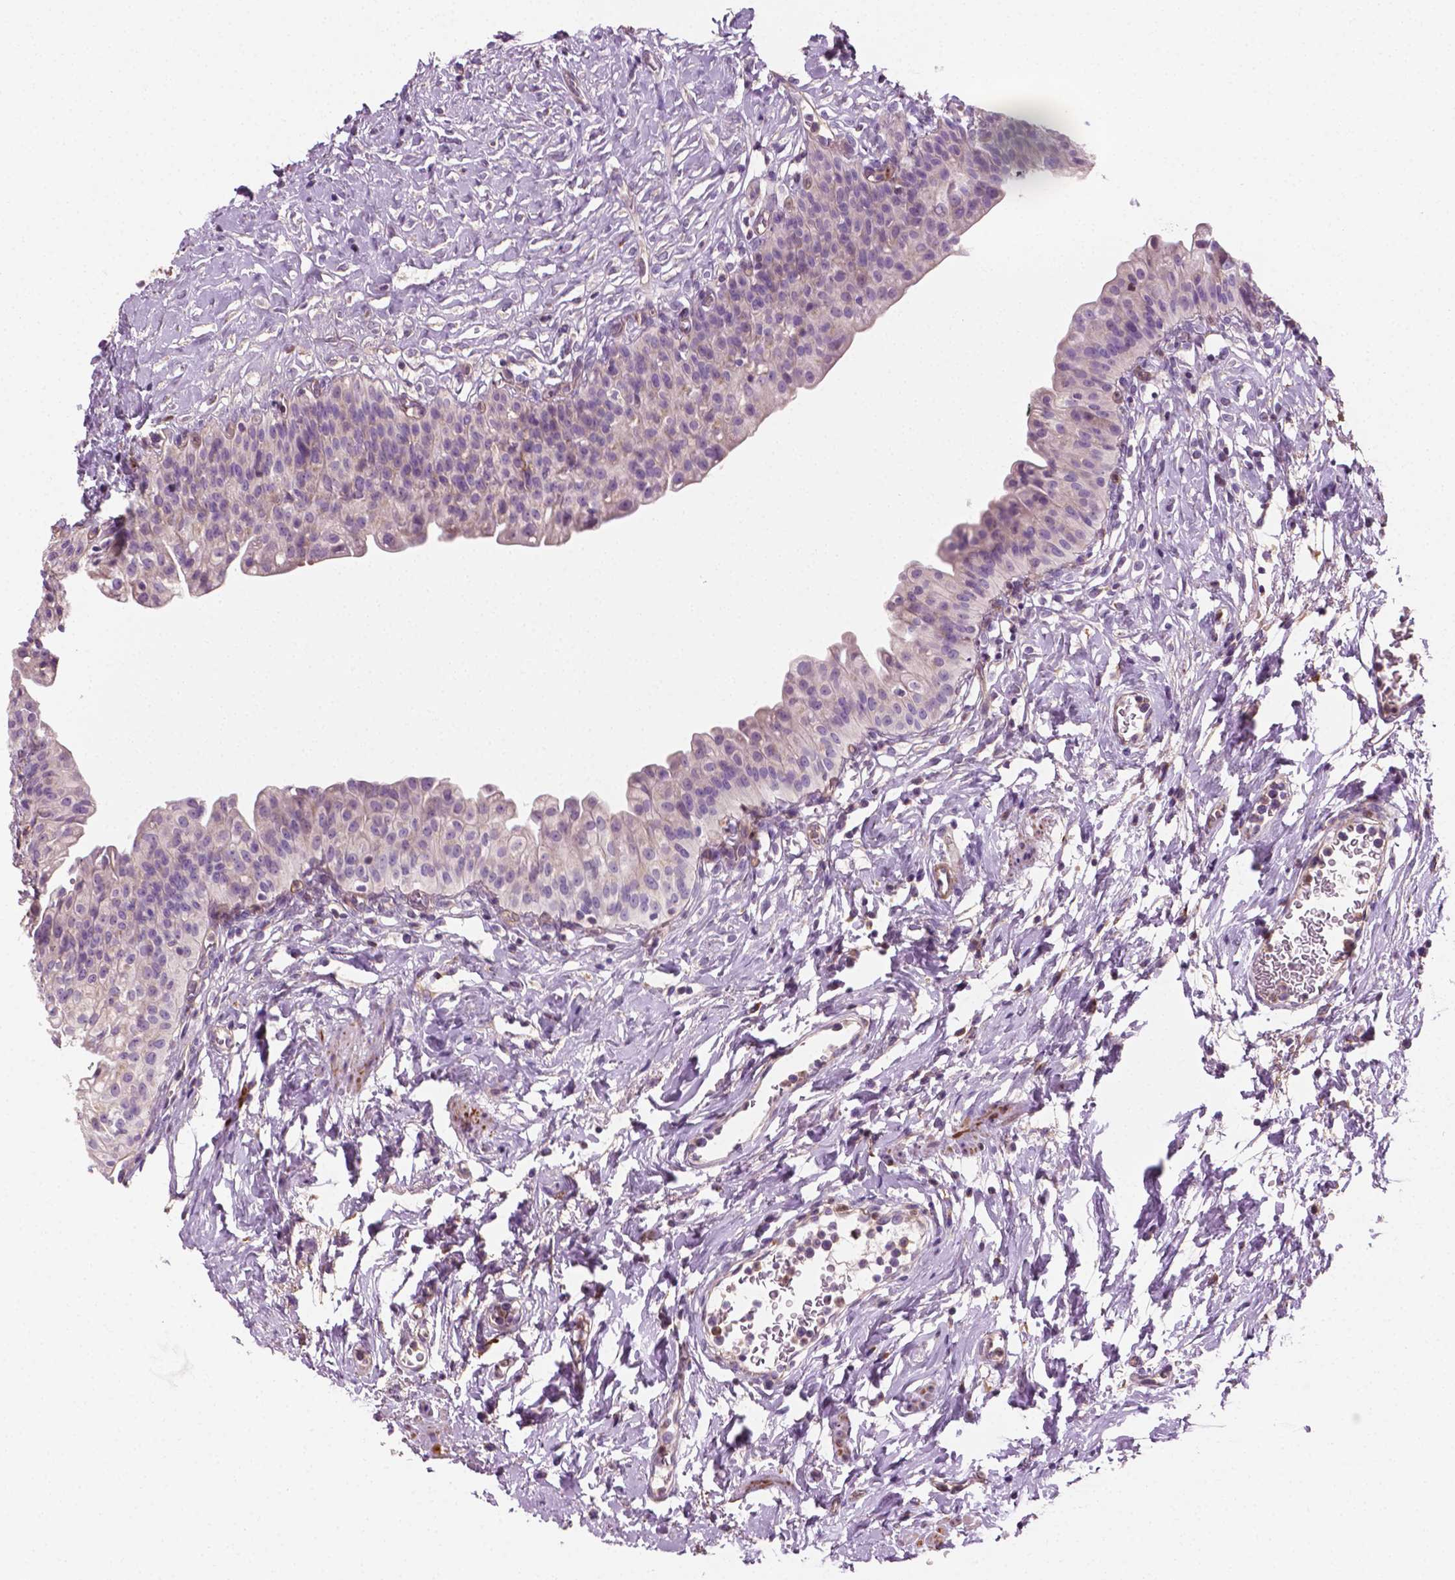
{"staining": {"intensity": "weak", "quantity": "<25%", "location": "cytoplasmic/membranous"}, "tissue": "urinary bladder", "cell_type": "Urothelial cells", "image_type": "normal", "snomed": [{"axis": "morphology", "description": "Normal tissue, NOS"}, {"axis": "topography", "description": "Urinary bladder"}], "caption": "Immunohistochemical staining of unremarkable human urinary bladder displays no significant expression in urothelial cells.", "gene": "PTX3", "patient": {"sex": "male", "age": 76}}